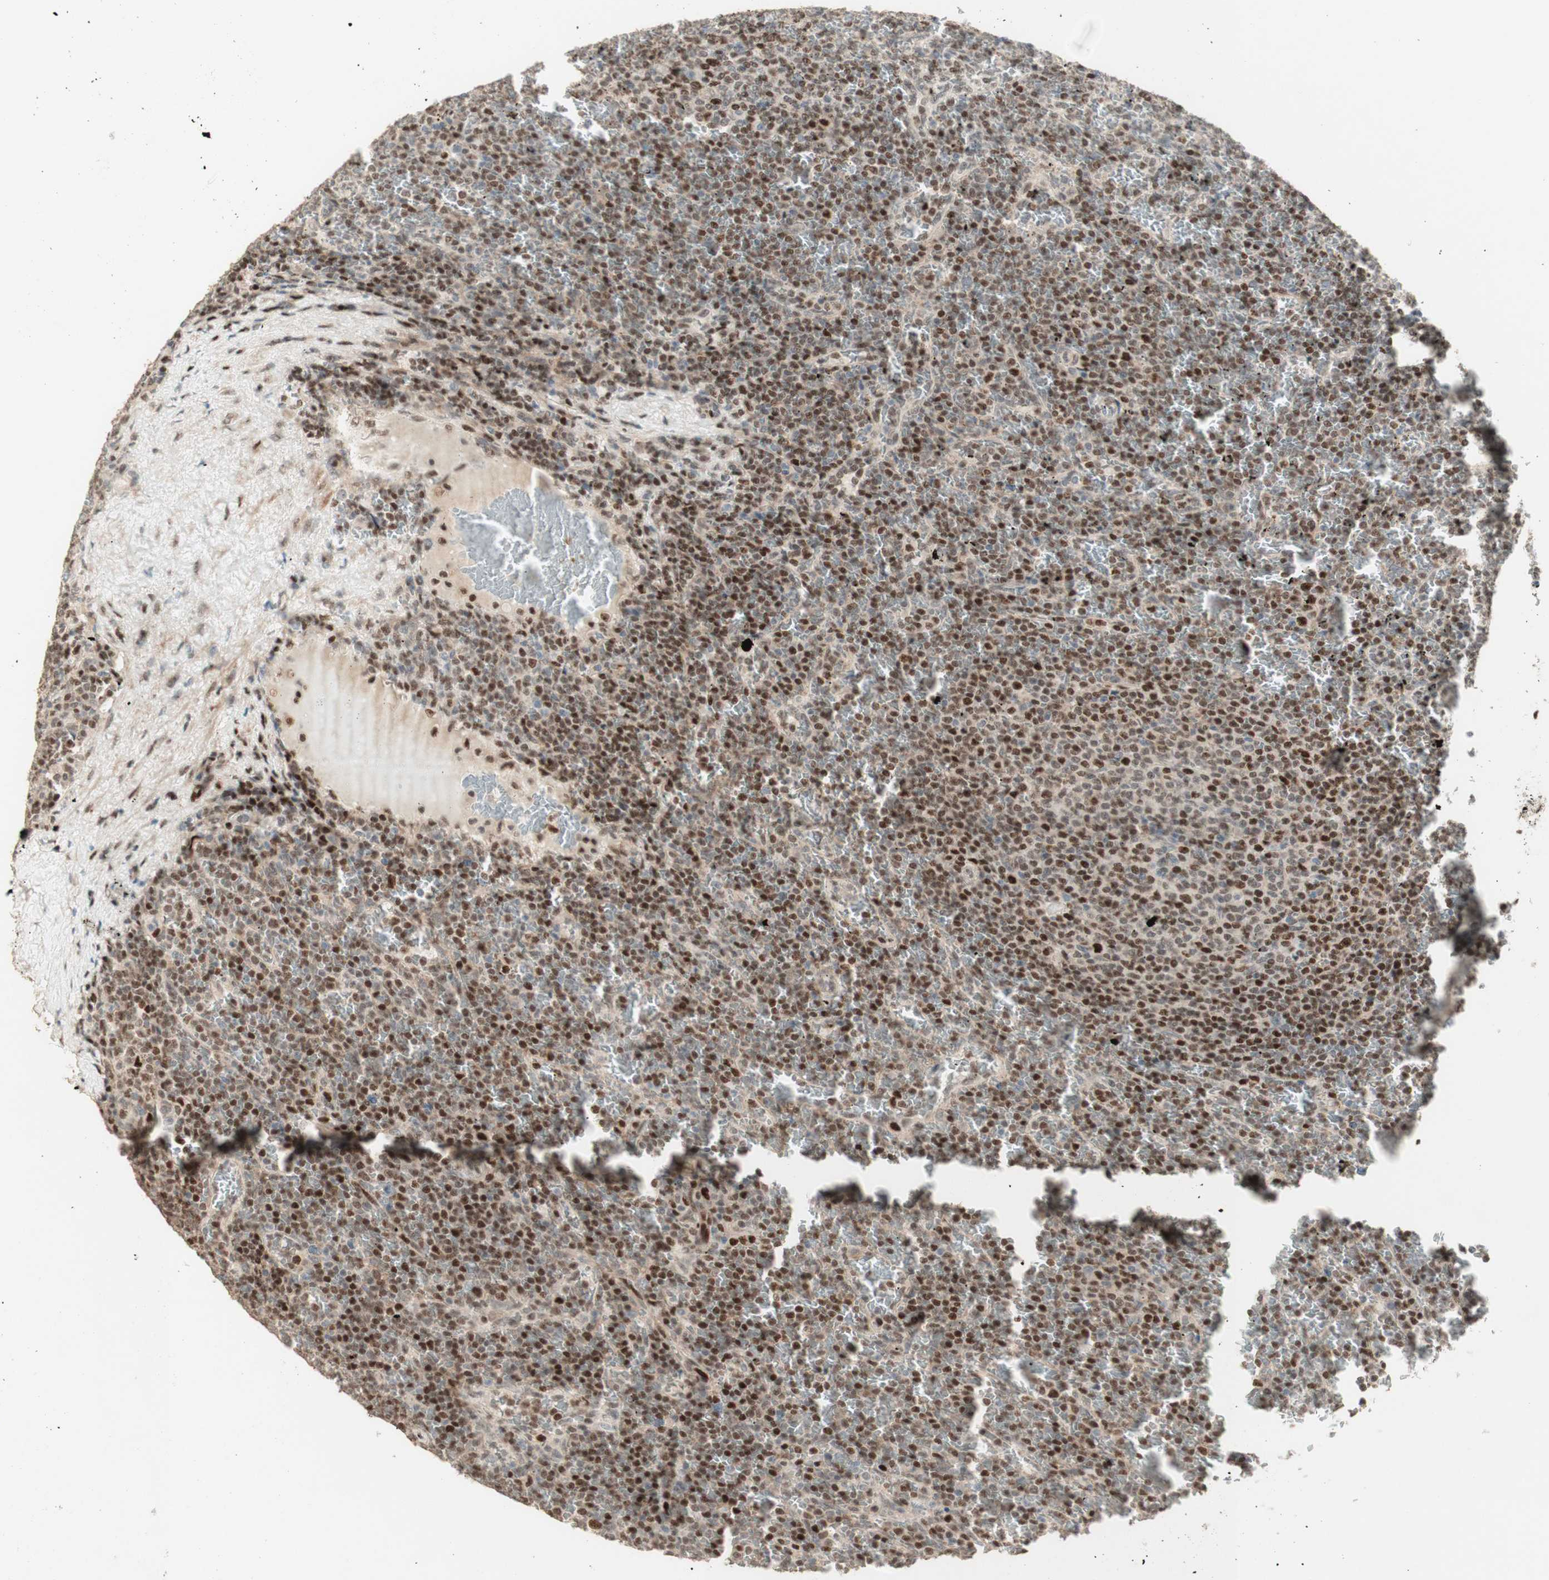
{"staining": {"intensity": "moderate", "quantity": ">75%", "location": "nuclear"}, "tissue": "lymphoma", "cell_type": "Tumor cells", "image_type": "cancer", "snomed": [{"axis": "morphology", "description": "Malignant lymphoma, non-Hodgkin's type, Low grade"}, {"axis": "topography", "description": "Spleen"}], "caption": "Immunohistochemical staining of low-grade malignant lymphoma, non-Hodgkin's type reveals medium levels of moderate nuclear protein staining in approximately >75% of tumor cells. (IHC, brightfield microscopy, high magnification).", "gene": "FOXP1", "patient": {"sex": "female", "age": 77}}